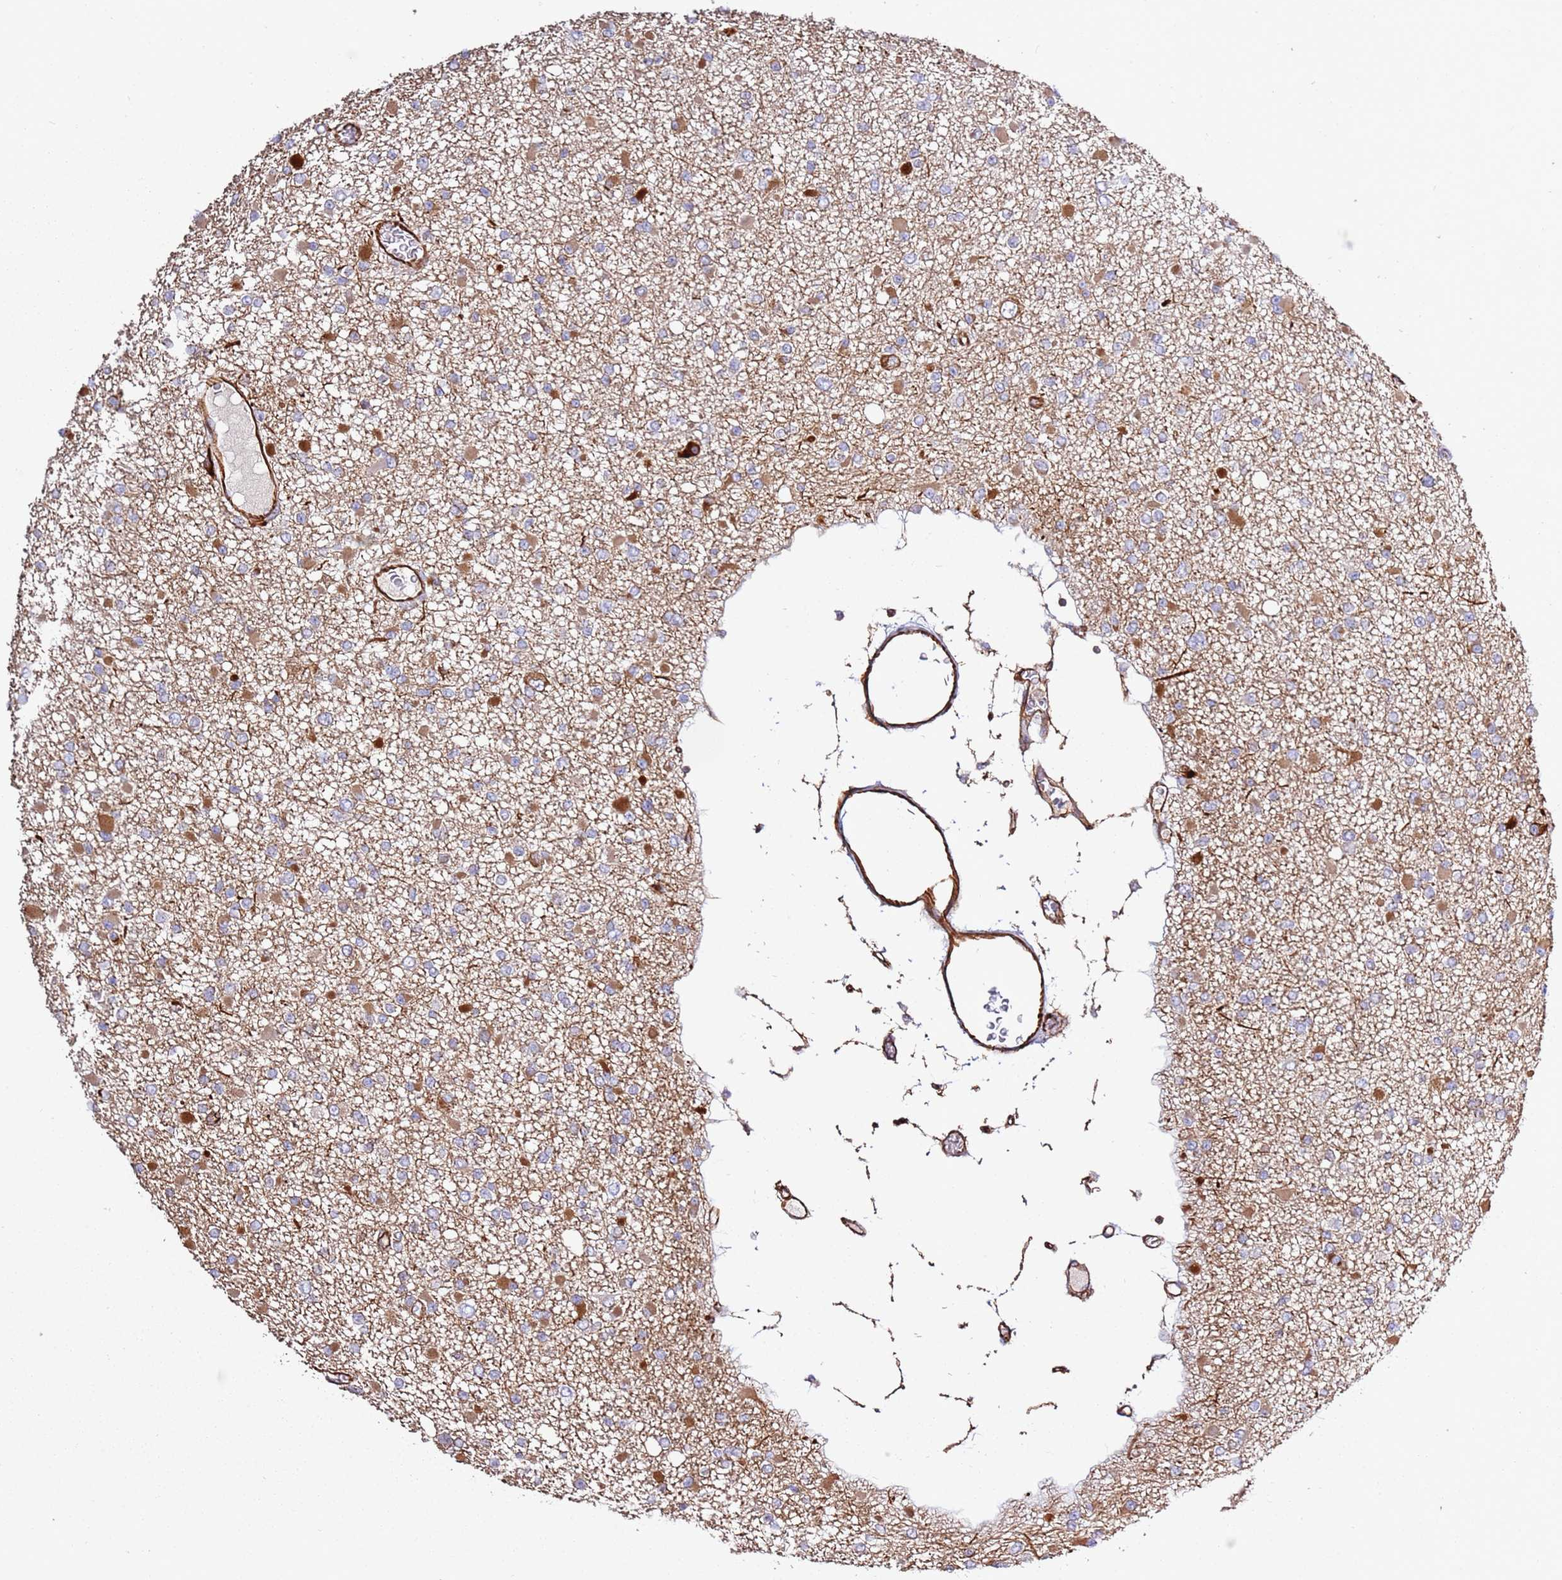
{"staining": {"intensity": "moderate", "quantity": "25%-75%", "location": "cytoplasmic/membranous"}, "tissue": "glioma", "cell_type": "Tumor cells", "image_type": "cancer", "snomed": [{"axis": "morphology", "description": "Glioma, malignant, Low grade"}, {"axis": "topography", "description": "Brain"}], "caption": "Glioma tissue demonstrates moderate cytoplasmic/membranous positivity in about 25%-75% of tumor cells, visualized by immunohistochemistry. (DAB (3,3'-diaminobenzidine) IHC, brown staining for protein, blue staining for nuclei).", "gene": "MRGPRE", "patient": {"sex": "female", "age": 22}}